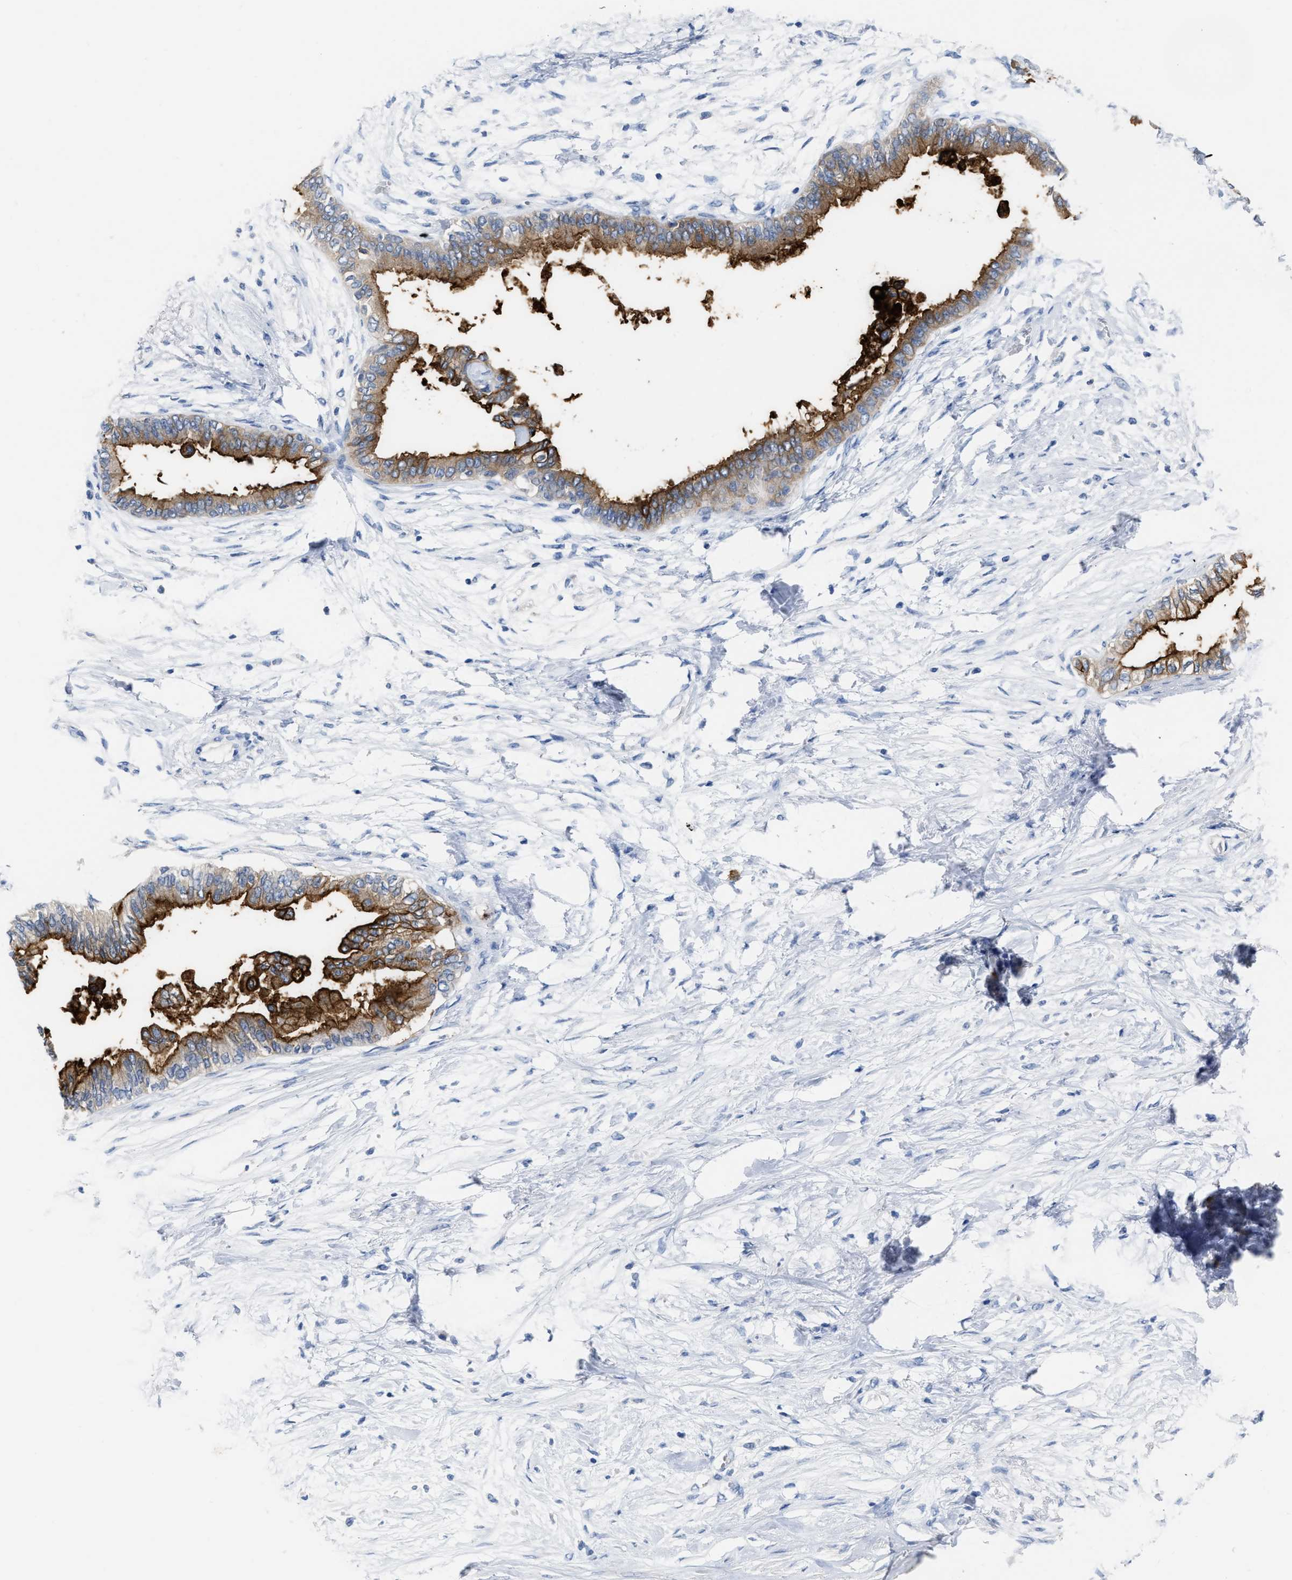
{"staining": {"intensity": "strong", "quantity": ">75%", "location": "cytoplasmic/membranous"}, "tissue": "pancreatic cancer", "cell_type": "Tumor cells", "image_type": "cancer", "snomed": [{"axis": "morphology", "description": "Normal tissue, NOS"}, {"axis": "morphology", "description": "Adenocarcinoma, NOS"}, {"axis": "topography", "description": "Pancreas"}, {"axis": "topography", "description": "Duodenum"}], "caption": "Immunohistochemical staining of human adenocarcinoma (pancreatic) exhibits high levels of strong cytoplasmic/membranous positivity in approximately >75% of tumor cells. (DAB = brown stain, brightfield microscopy at high magnification).", "gene": "CEACAM5", "patient": {"sex": "female", "age": 60}}